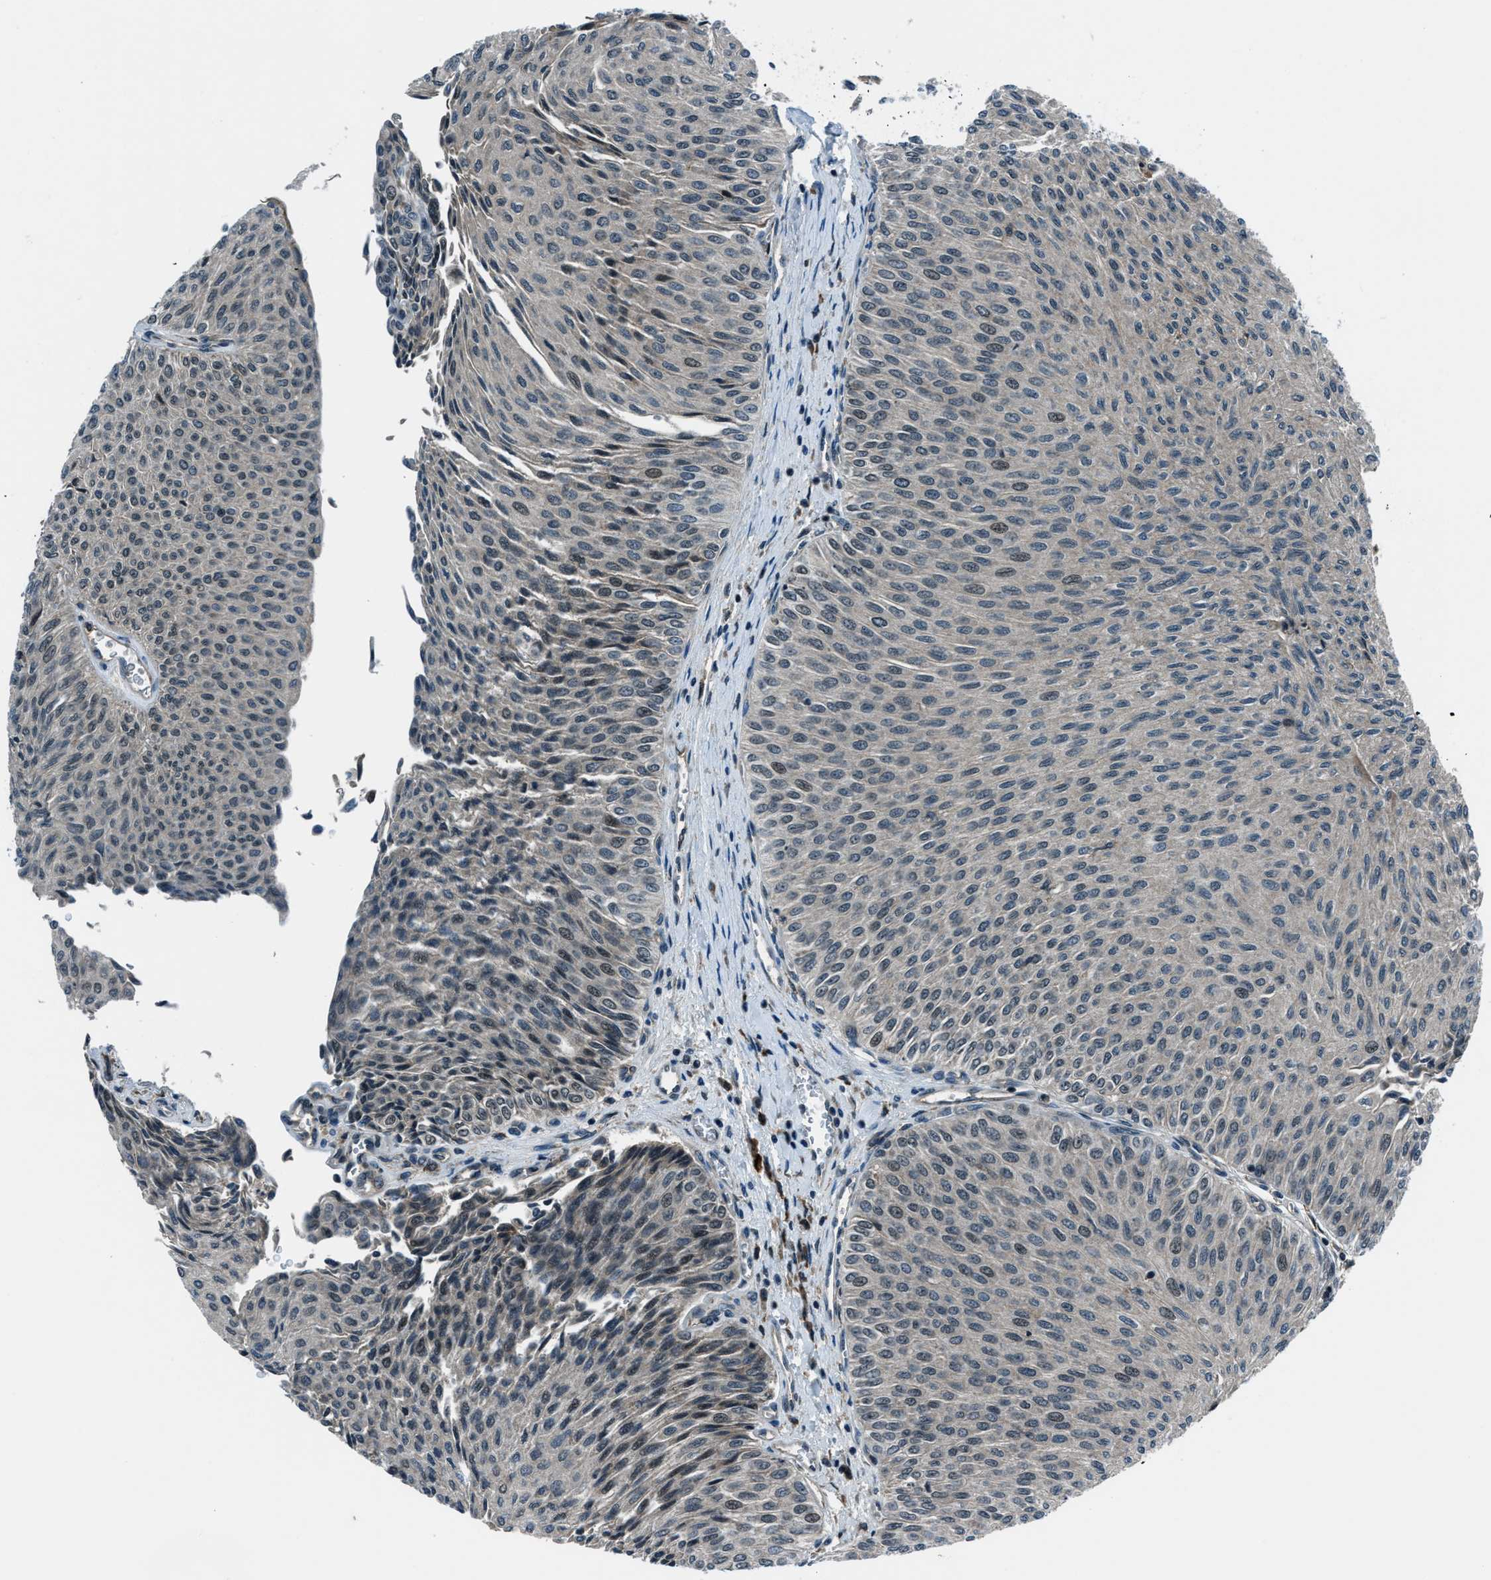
{"staining": {"intensity": "weak", "quantity": "<25%", "location": "nuclear"}, "tissue": "urothelial cancer", "cell_type": "Tumor cells", "image_type": "cancer", "snomed": [{"axis": "morphology", "description": "Urothelial carcinoma, Low grade"}, {"axis": "topography", "description": "Urinary bladder"}], "caption": "High power microscopy image of an IHC micrograph of urothelial carcinoma (low-grade), revealing no significant expression in tumor cells.", "gene": "ACTL9", "patient": {"sex": "male", "age": 78}}